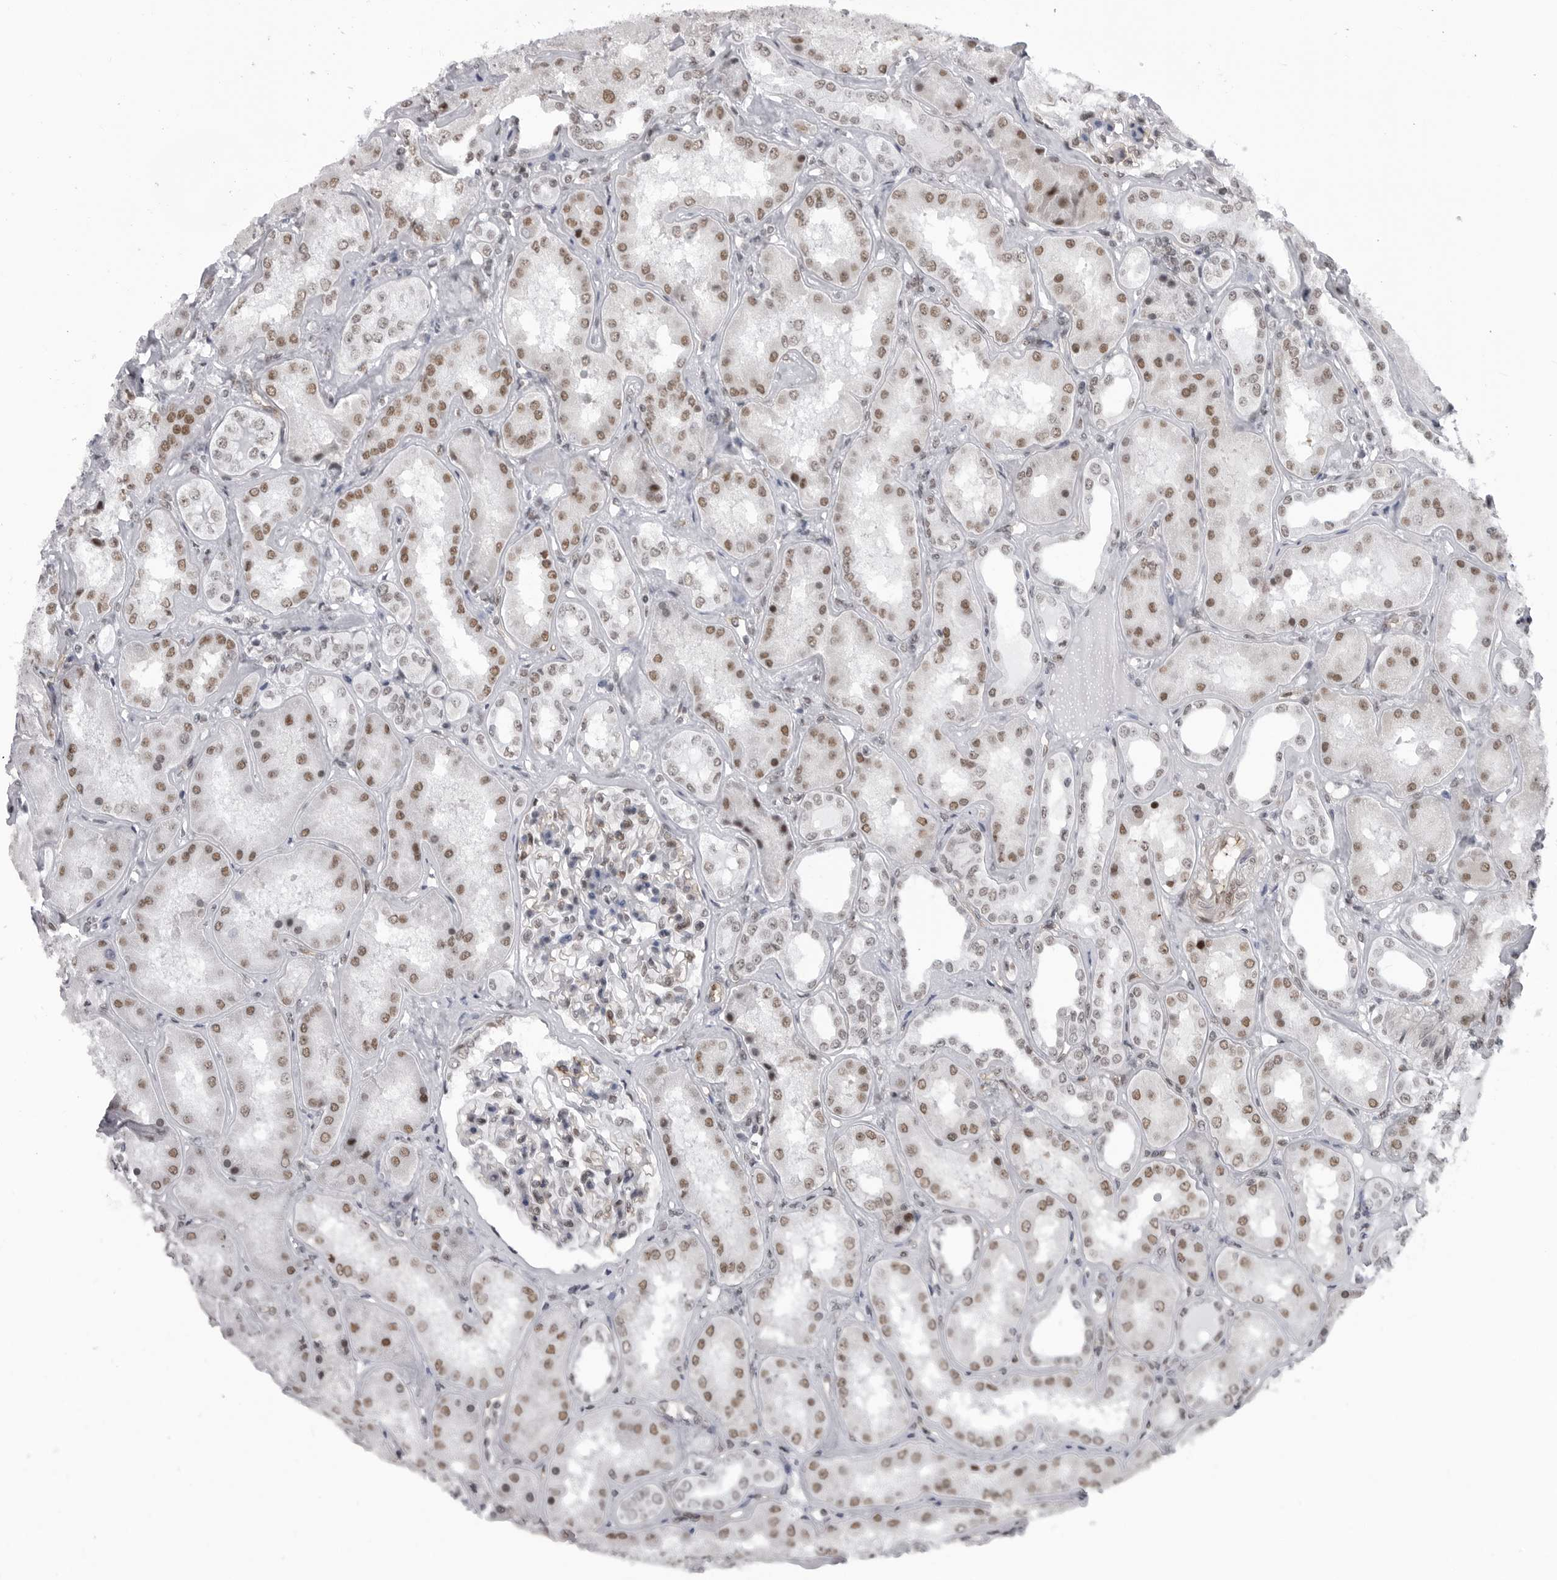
{"staining": {"intensity": "moderate", "quantity": "25%-75%", "location": "nuclear"}, "tissue": "kidney", "cell_type": "Cells in glomeruli", "image_type": "normal", "snomed": [{"axis": "morphology", "description": "Normal tissue, NOS"}, {"axis": "topography", "description": "Kidney"}], "caption": "Kidney stained with immunohistochemistry displays moderate nuclear positivity in approximately 25%-75% of cells in glomeruli. (DAB (3,3'-diaminobenzidine) IHC, brown staining for protein, blue staining for nuclei).", "gene": "RNF26", "patient": {"sex": "female", "age": 56}}